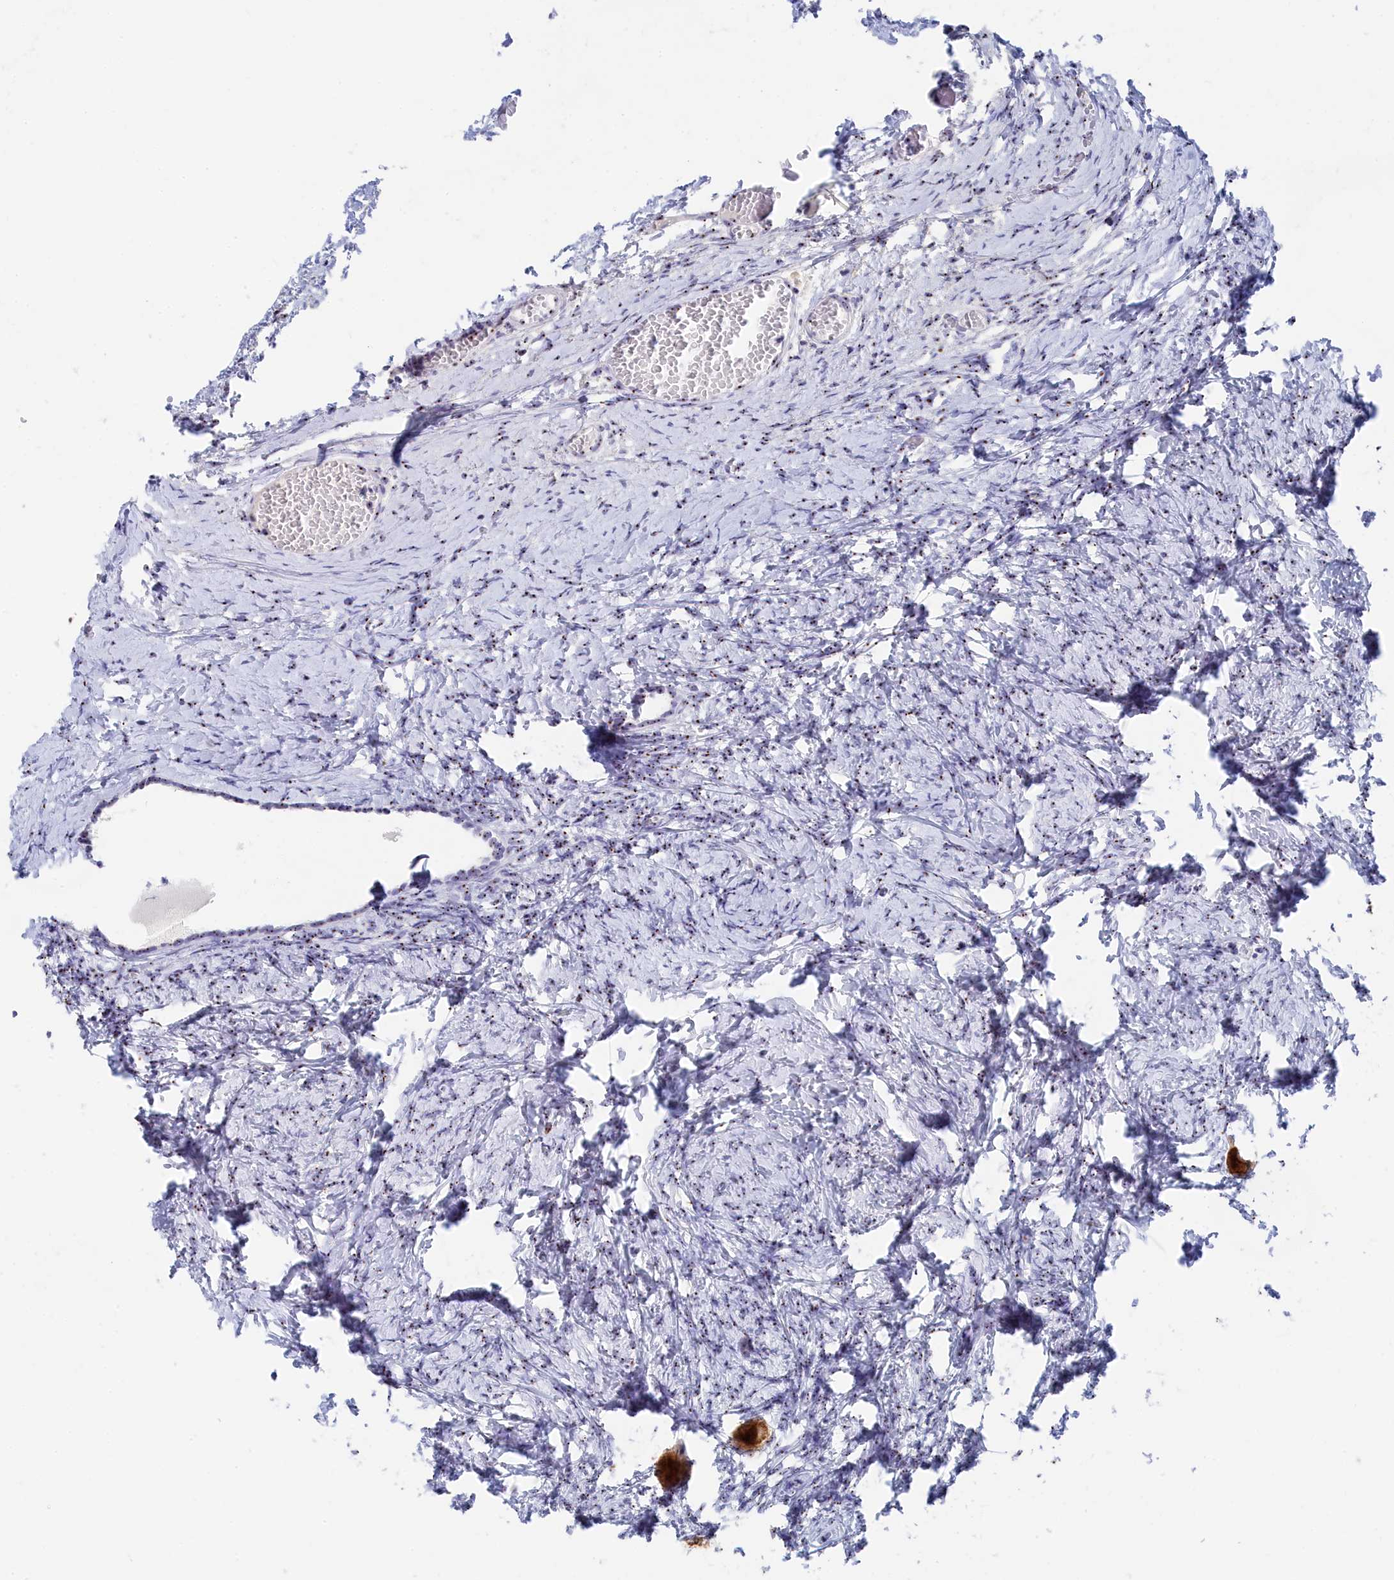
{"staining": {"intensity": "strong", "quantity": ">75%", "location": "nuclear"}, "tissue": "ovary", "cell_type": "Follicle cells", "image_type": "normal", "snomed": [{"axis": "morphology", "description": "Normal tissue, NOS"}, {"axis": "topography", "description": "Ovary"}], "caption": "High-power microscopy captured an IHC photomicrograph of normal ovary, revealing strong nuclear staining in about >75% of follicle cells.", "gene": "RSL1D1", "patient": {"sex": "female", "age": 27}}